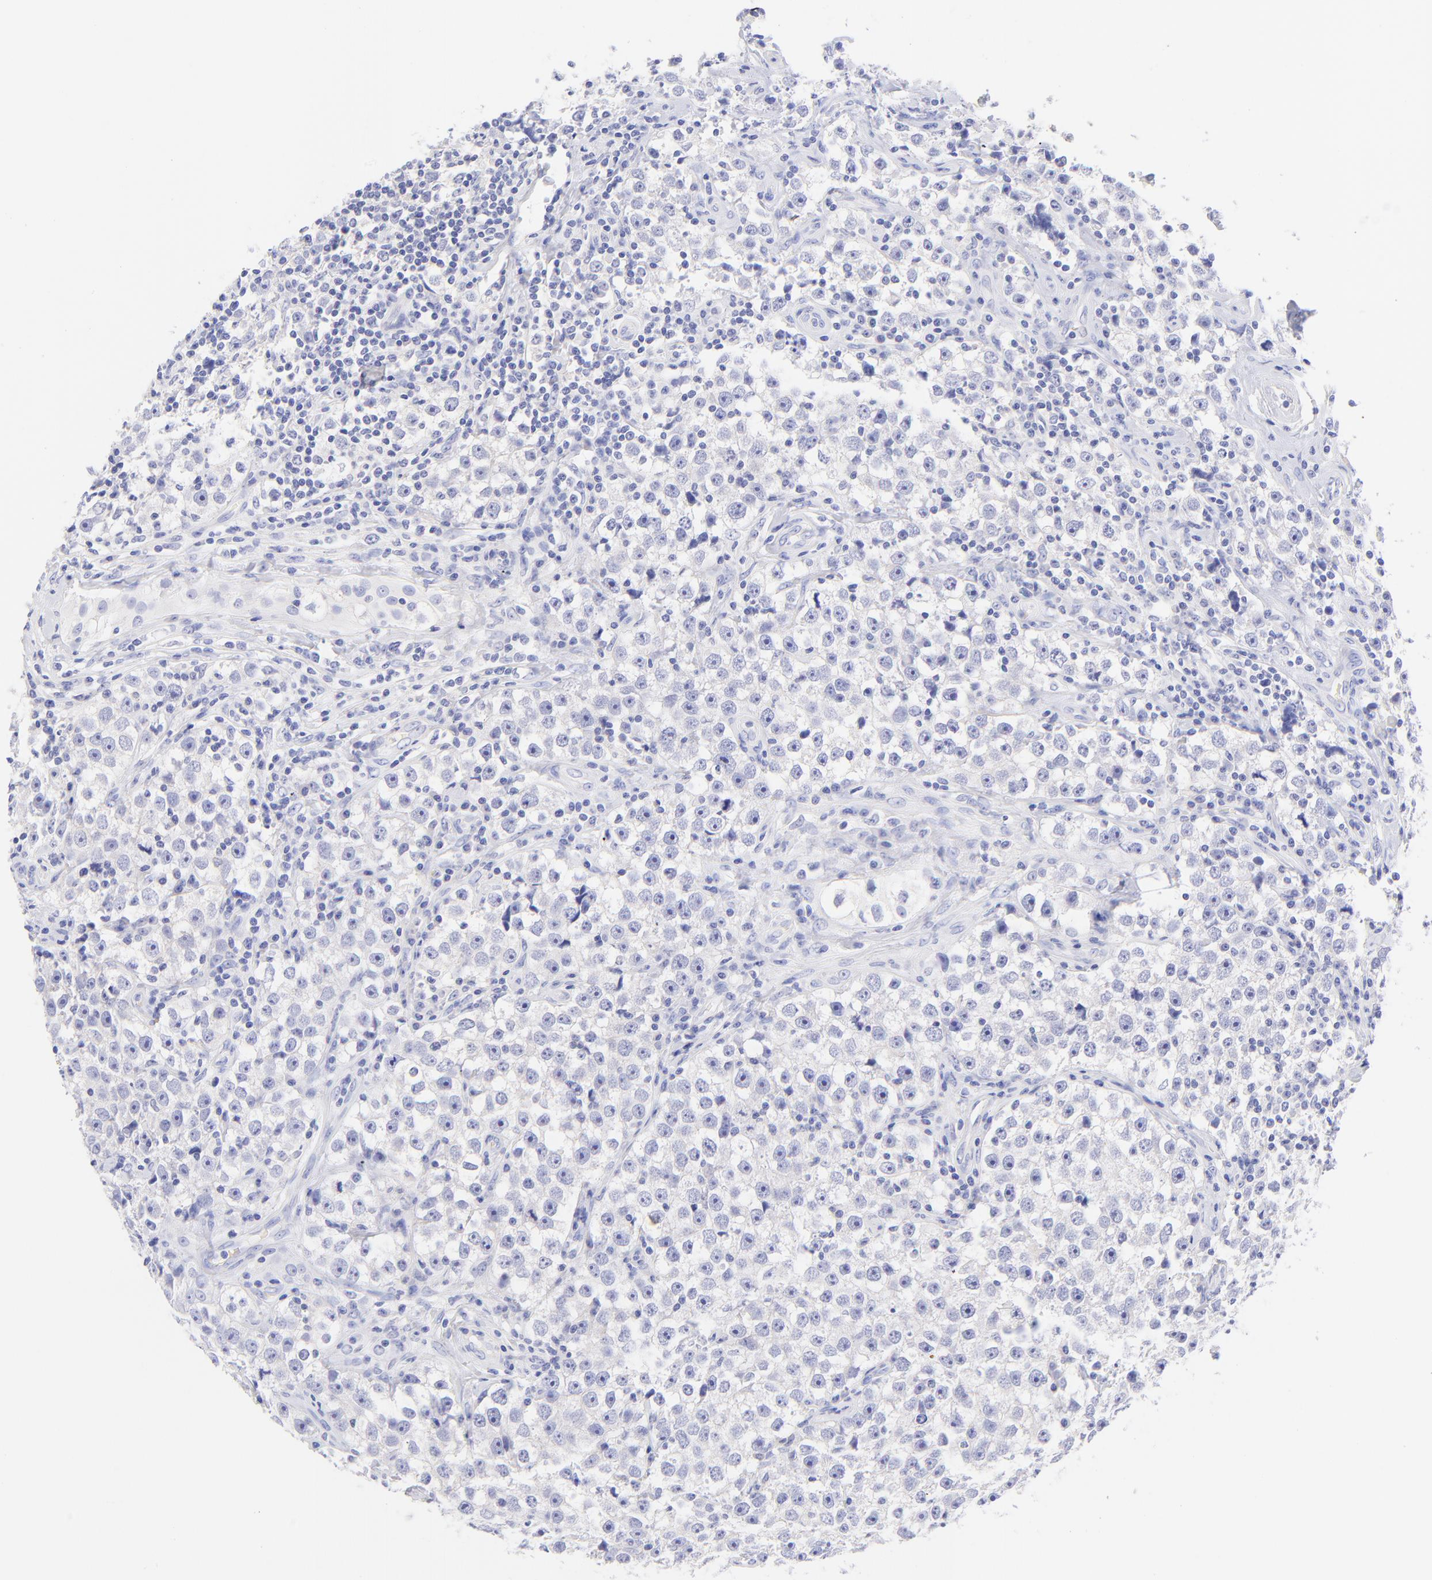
{"staining": {"intensity": "negative", "quantity": "none", "location": "none"}, "tissue": "testis cancer", "cell_type": "Tumor cells", "image_type": "cancer", "snomed": [{"axis": "morphology", "description": "Seminoma, NOS"}, {"axis": "topography", "description": "Testis"}], "caption": "The immunohistochemistry (IHC) micrograph has no significant positivity in tumor cells of testis cancer tissue.", "gene": "FRMPD3", "patient": {"sex": "male", "age": 32}}